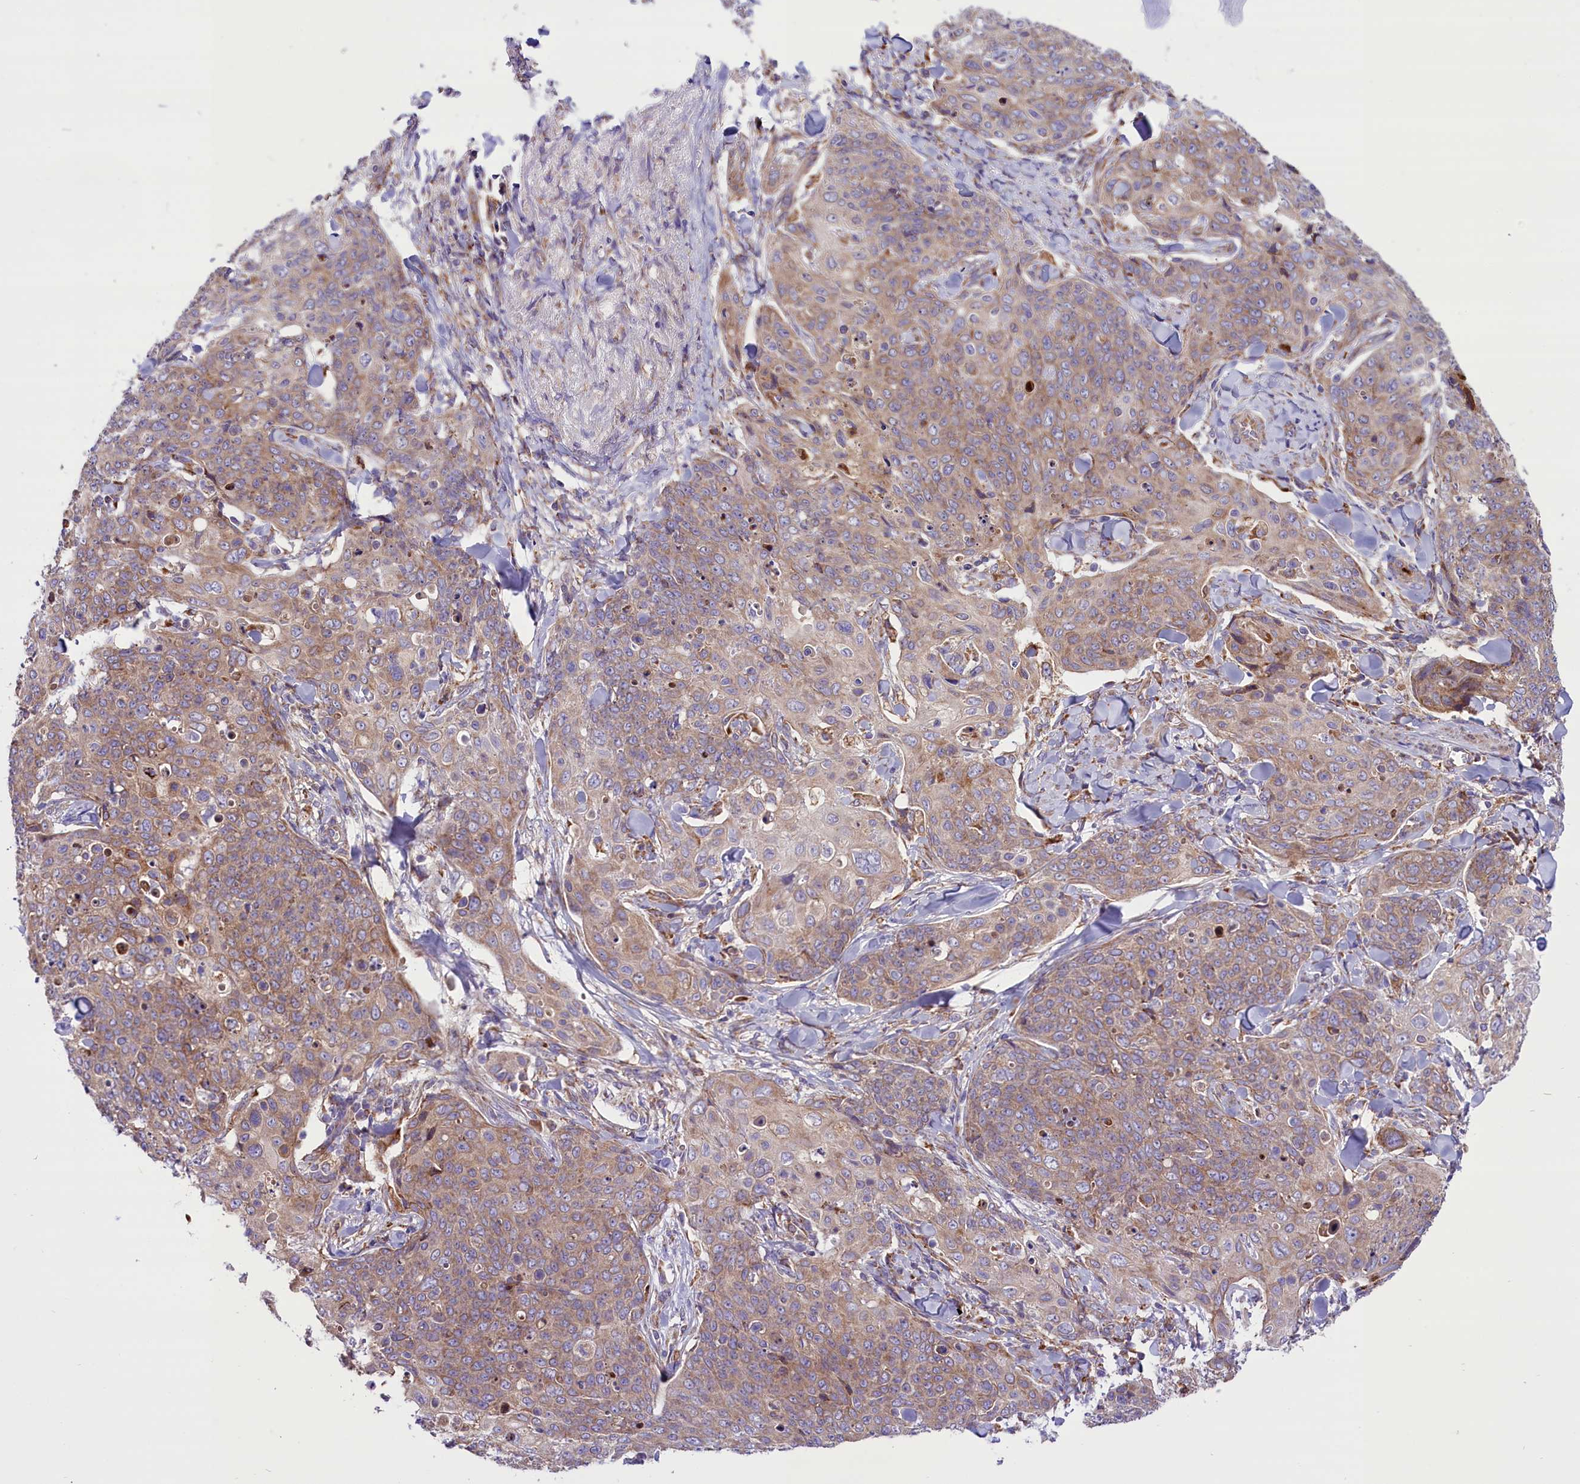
{"staining": {"intensity": "weak", "quantity": ">75%", "location": "cytoplasmic/membranous"}, "tissue": "skin cancer", "cell_type": "Tumor cells", "image_type": "cancer", "snomed": [{"axis": "morphology", "description": "Squamous cell carcinoma, NOS"}, {"axis": "topography", "description": "Skin"}, {"axis": "topography", "description": "Vulva"}], "caption": "IHC histopathology image of neoplastic tissue: human skin squamous cell carcinoma stained using IHC reveals low levels of weak protein expression localized specifically in the cytoplasmic/membranous of tumor cells, appearing as a cytoplasmic/membranous brown color.", "gene": "PTPRU", "patient": {"sex": "female", "age": 85}}